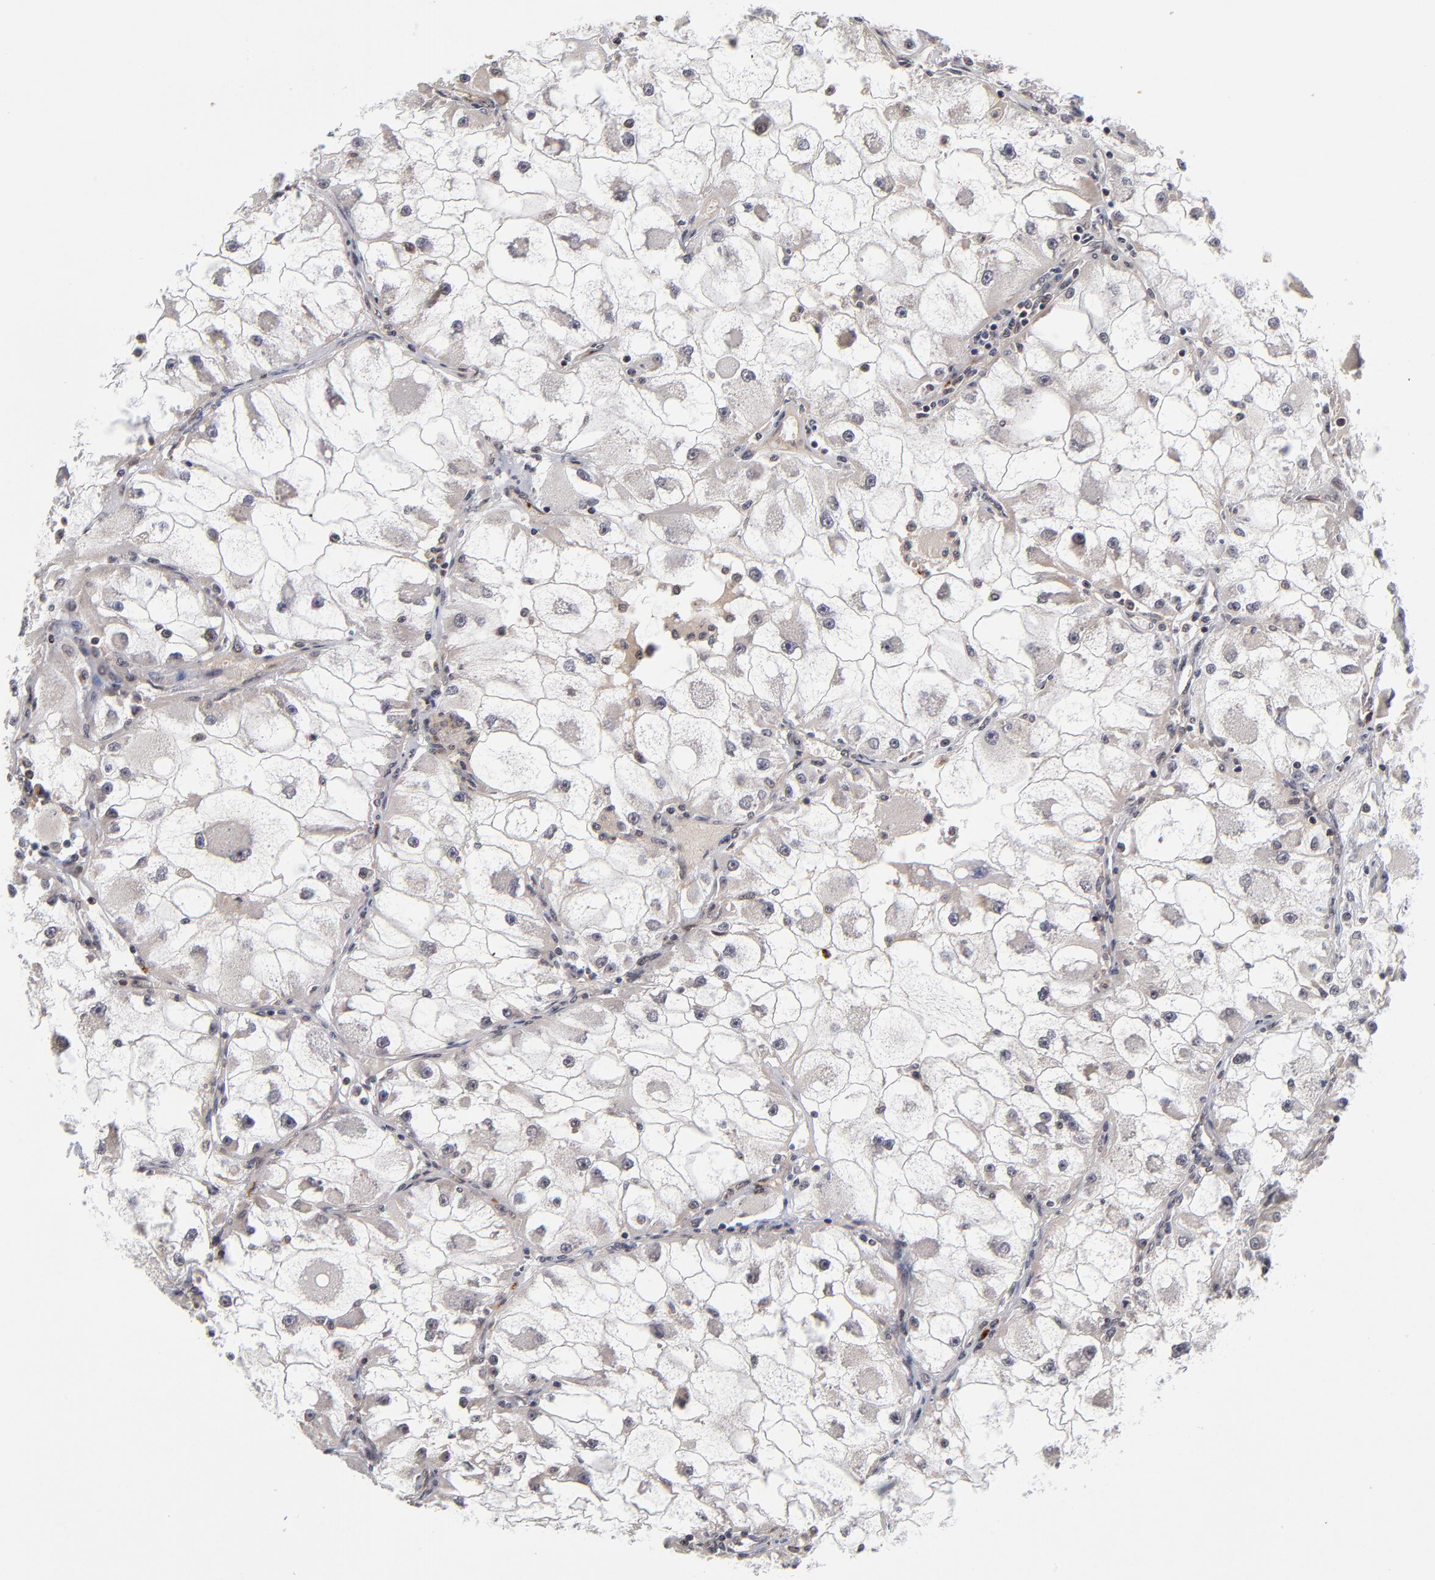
{"staining": {"intensity": "negative", "quantity": "none", "location": "none"}, "tissue": "renal cancer", "cell_type": "Tumor cells", "image_type": "cancer", "snomed": [{"axis": "morphology", "description": "Adenocarcinoma, NOS"}, {"axis": "topography", "description": "Kidney"}], "caption": "This is an IHC photomicrograph of renal adenocarcinoma. There is no staining in tumor cells.", "gene": "ZNF419", "patient": {"sex": "female", "age": 73}}